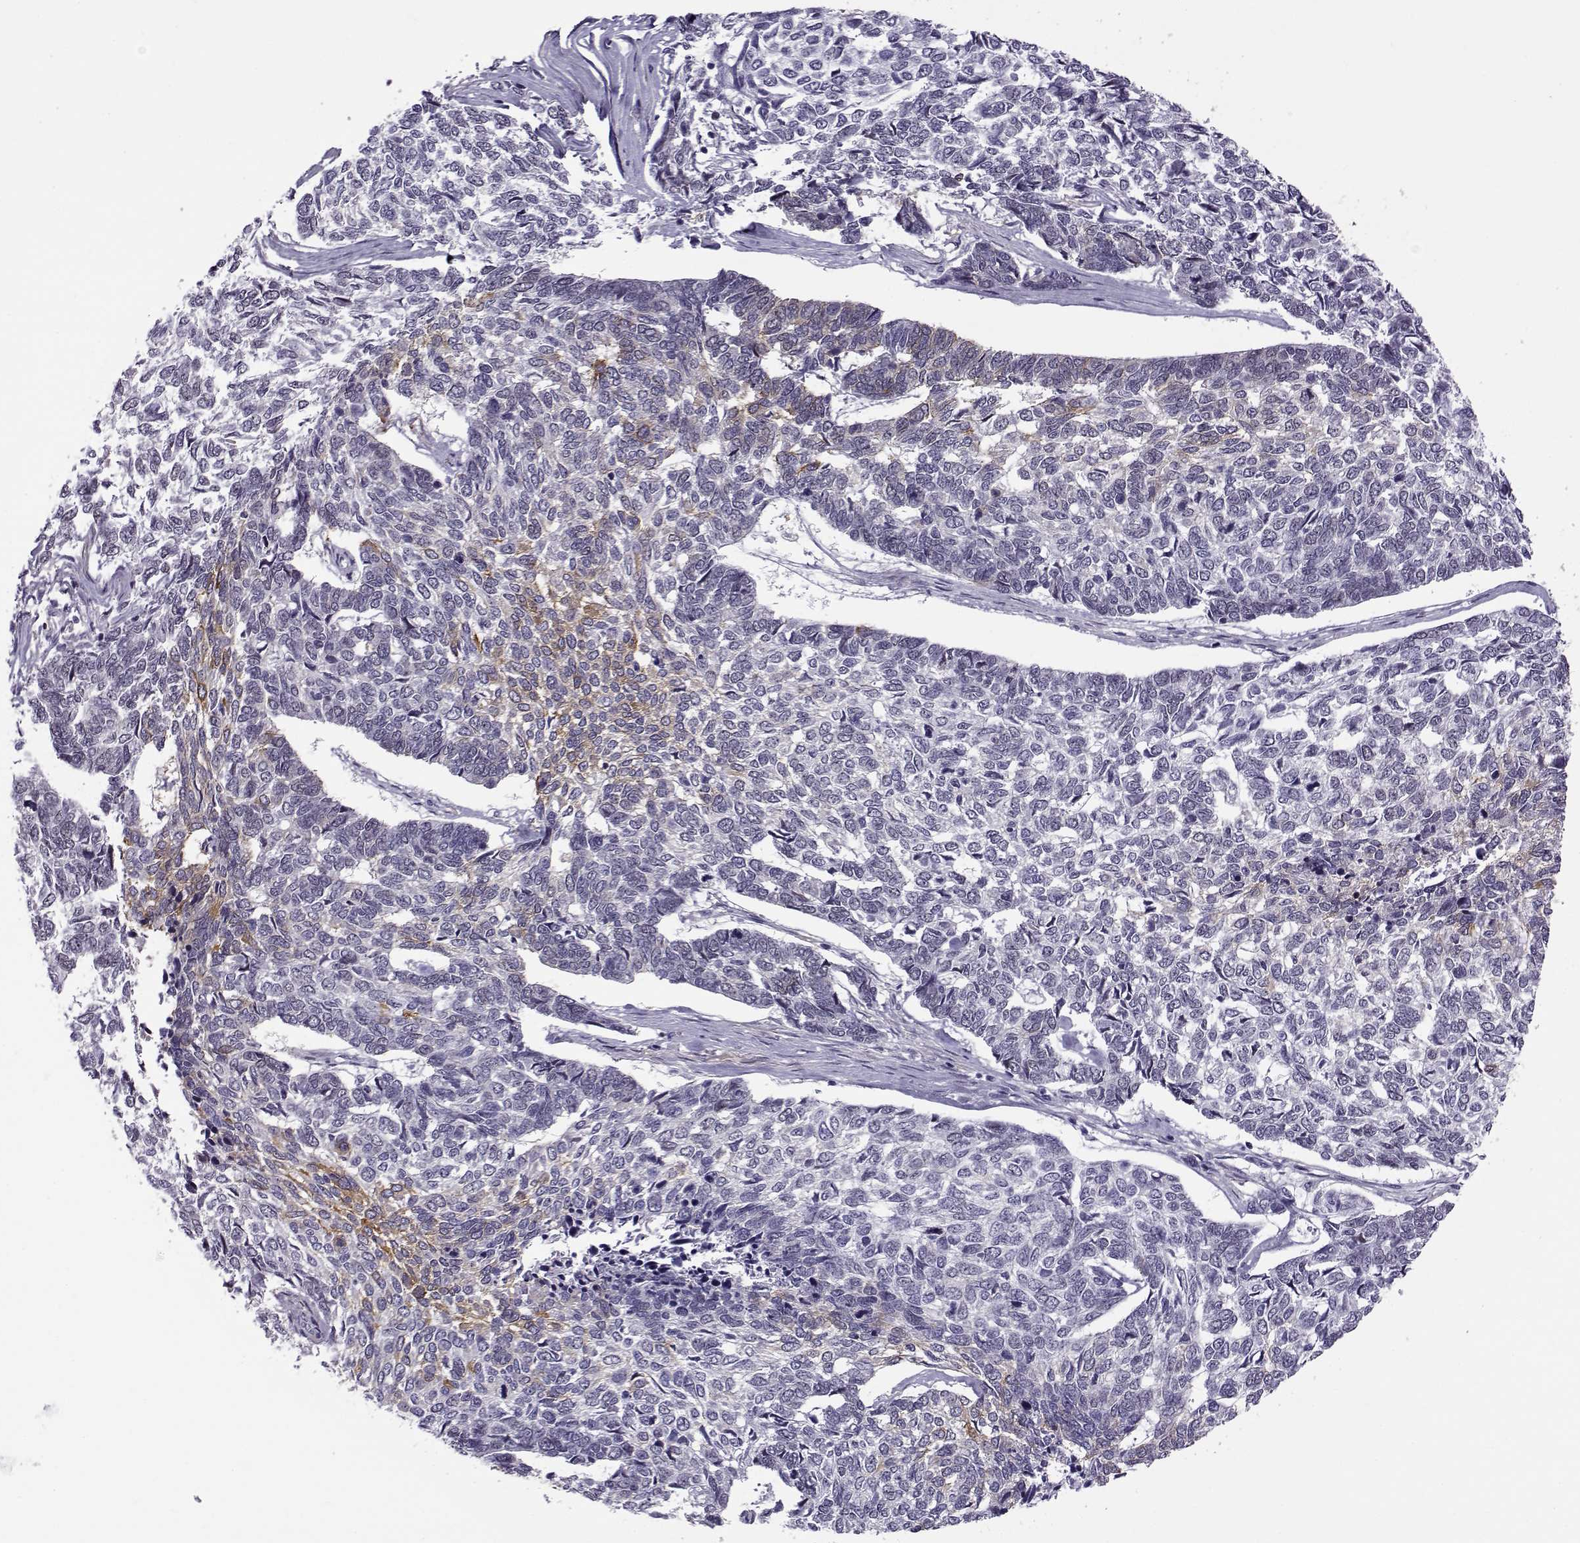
{"staining": {"intensity": "weak", "quantity": "<25%", "location": "cytoplasmic/membranous"}, "tissue": "skin cancer", "cell_type": "Tumor cells", "image_type": "cancer", "snomed": [{"axis": "morphology", "description": "Basal cell carcinoma"}, {"axis": "topography", "description": "Skin"}], "caption": "Tumor cells are negative for protein expression in human skin basal cell carcinoma.", "gene": "BACH1", "patient": {"sex": "female", "age": 65}}